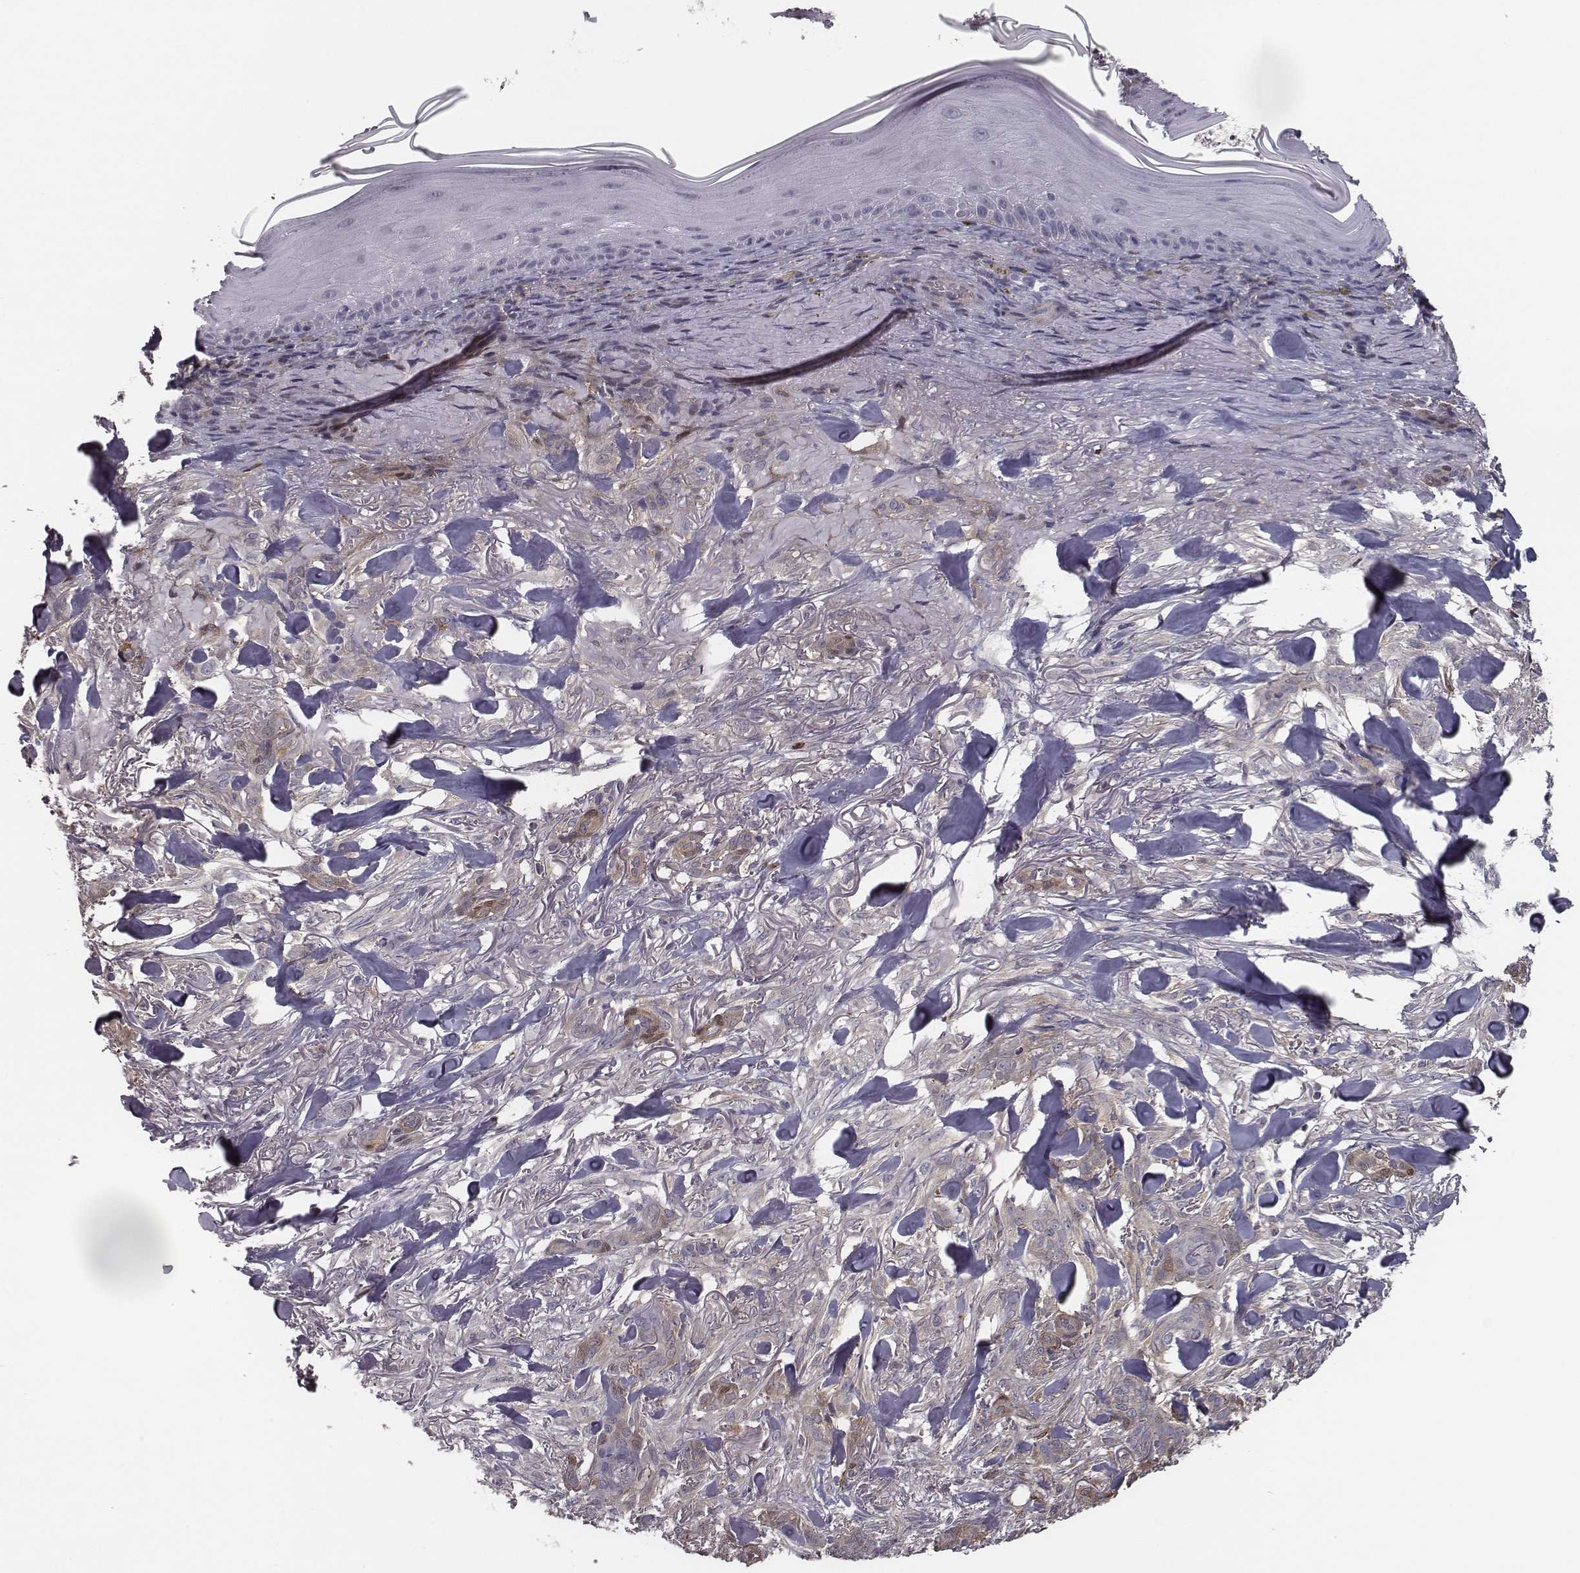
{"staining": {"intensity": "weak", "quantity": "25%-75%", "location": "cytoplasmic/membranous"}, "tissue": "skin cancer", "cell_type": "Tumor cells", "image_type": "cancer", "snomed": [{"axis": "morphology", "description": "Basal cell carcinoma"}, {"axis": "topography", "description": "Skin"}], "caption": "Immunohistochemical staining of human skin cancer shows low levels of weak cytoplasmic/membranous positivity in approximately 25%-75% of tumor cells.", "gene": "ISYNA1", "patient": {"sex": "female", "age": 61}}